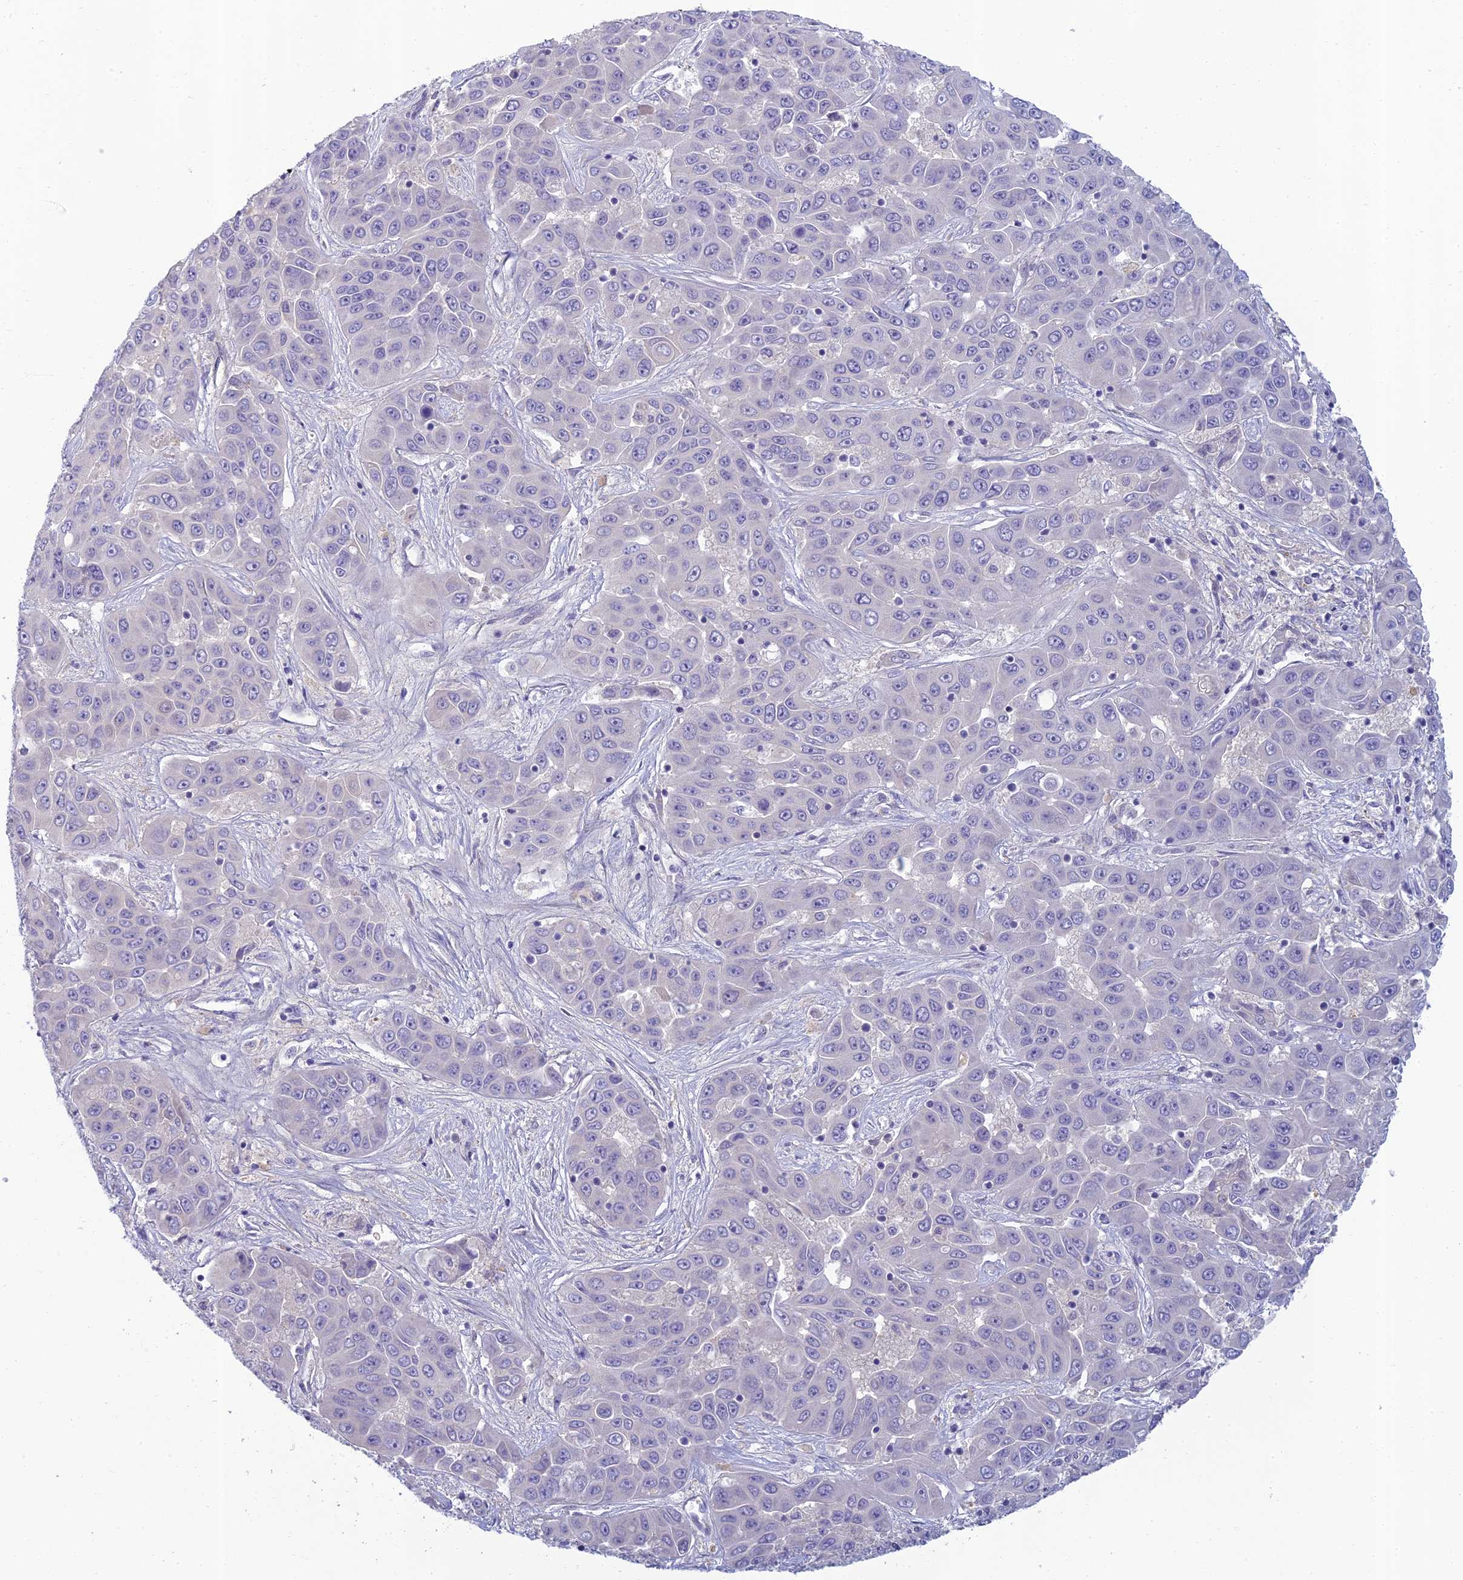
{"staining": {"intensity": "negative", "quantity": "none", "location": "none"}, "tissue": "liver cancer", "cell_type": "Tumor cells", "image_type": "cancer", "snomed": [{"axis": "morphology", "description": "Cholangiocarcinoma"}, {"axis": "topography", "description": "Liver"}], "caption": "Human liver cancer stained for a protein using immunohistochemistry displays no staining in tumor cells.", "gene": "SLC25A41", "patient": {"sex": "female", "age": 52}}